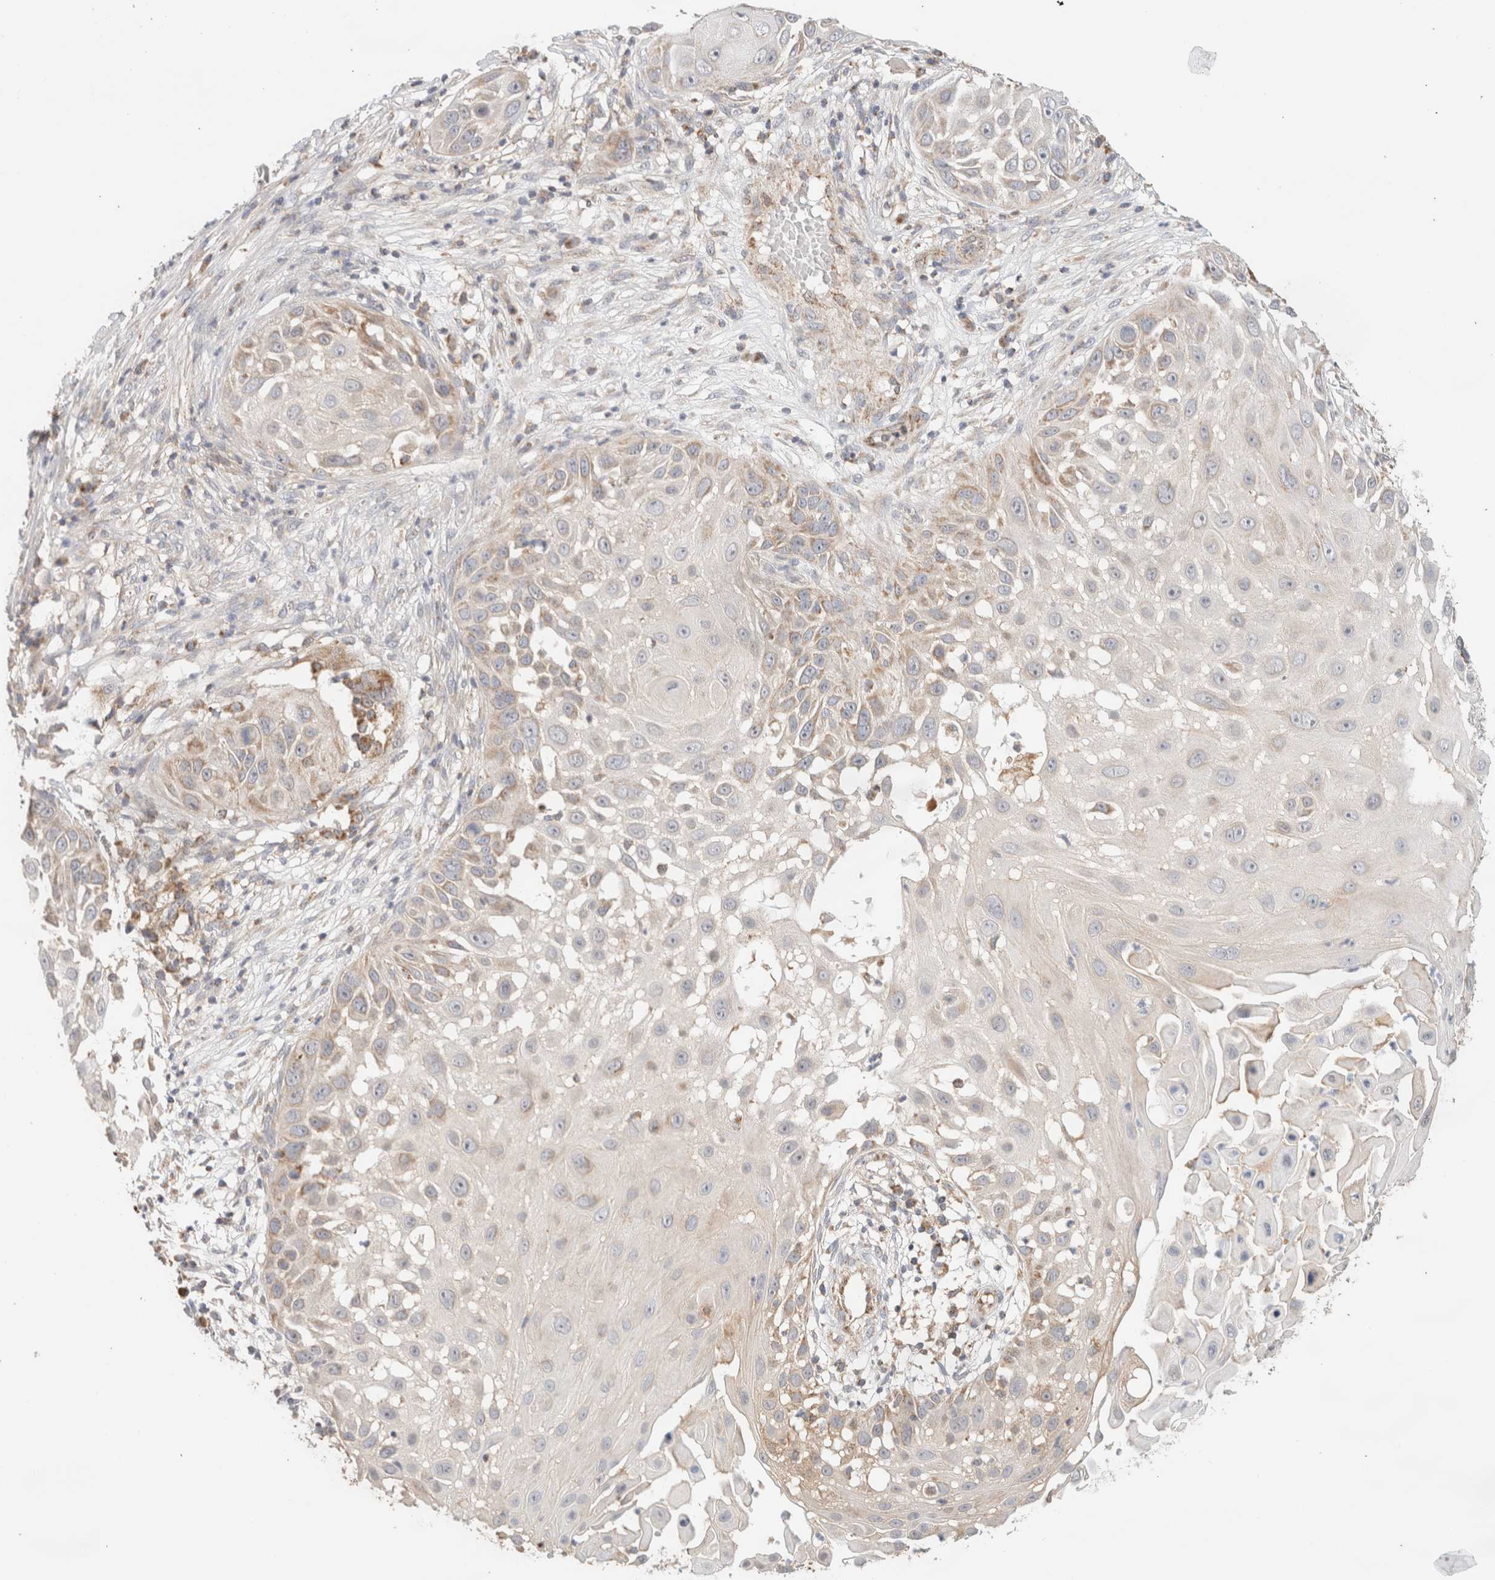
{"staining": {"intensity": "moderate", "quantity": "<25%", "location": "cytoplasmic/membranous"}, "tissue": "skin cancer", "cell_type": "Tumor cells", "image_type": "cancer", "snomed": [{"axis": "morphology", "description": "Squamous cell carcinoma, NOS"}, {"axis": "topography", "description": "Skin"}], "caption": "A brown stain shows moderate cytoplasmic/membranous expression of a protein in skin cancer tumor cells.", "gene": "MRM3", "patient": {"sex": "female", "age": 44}}